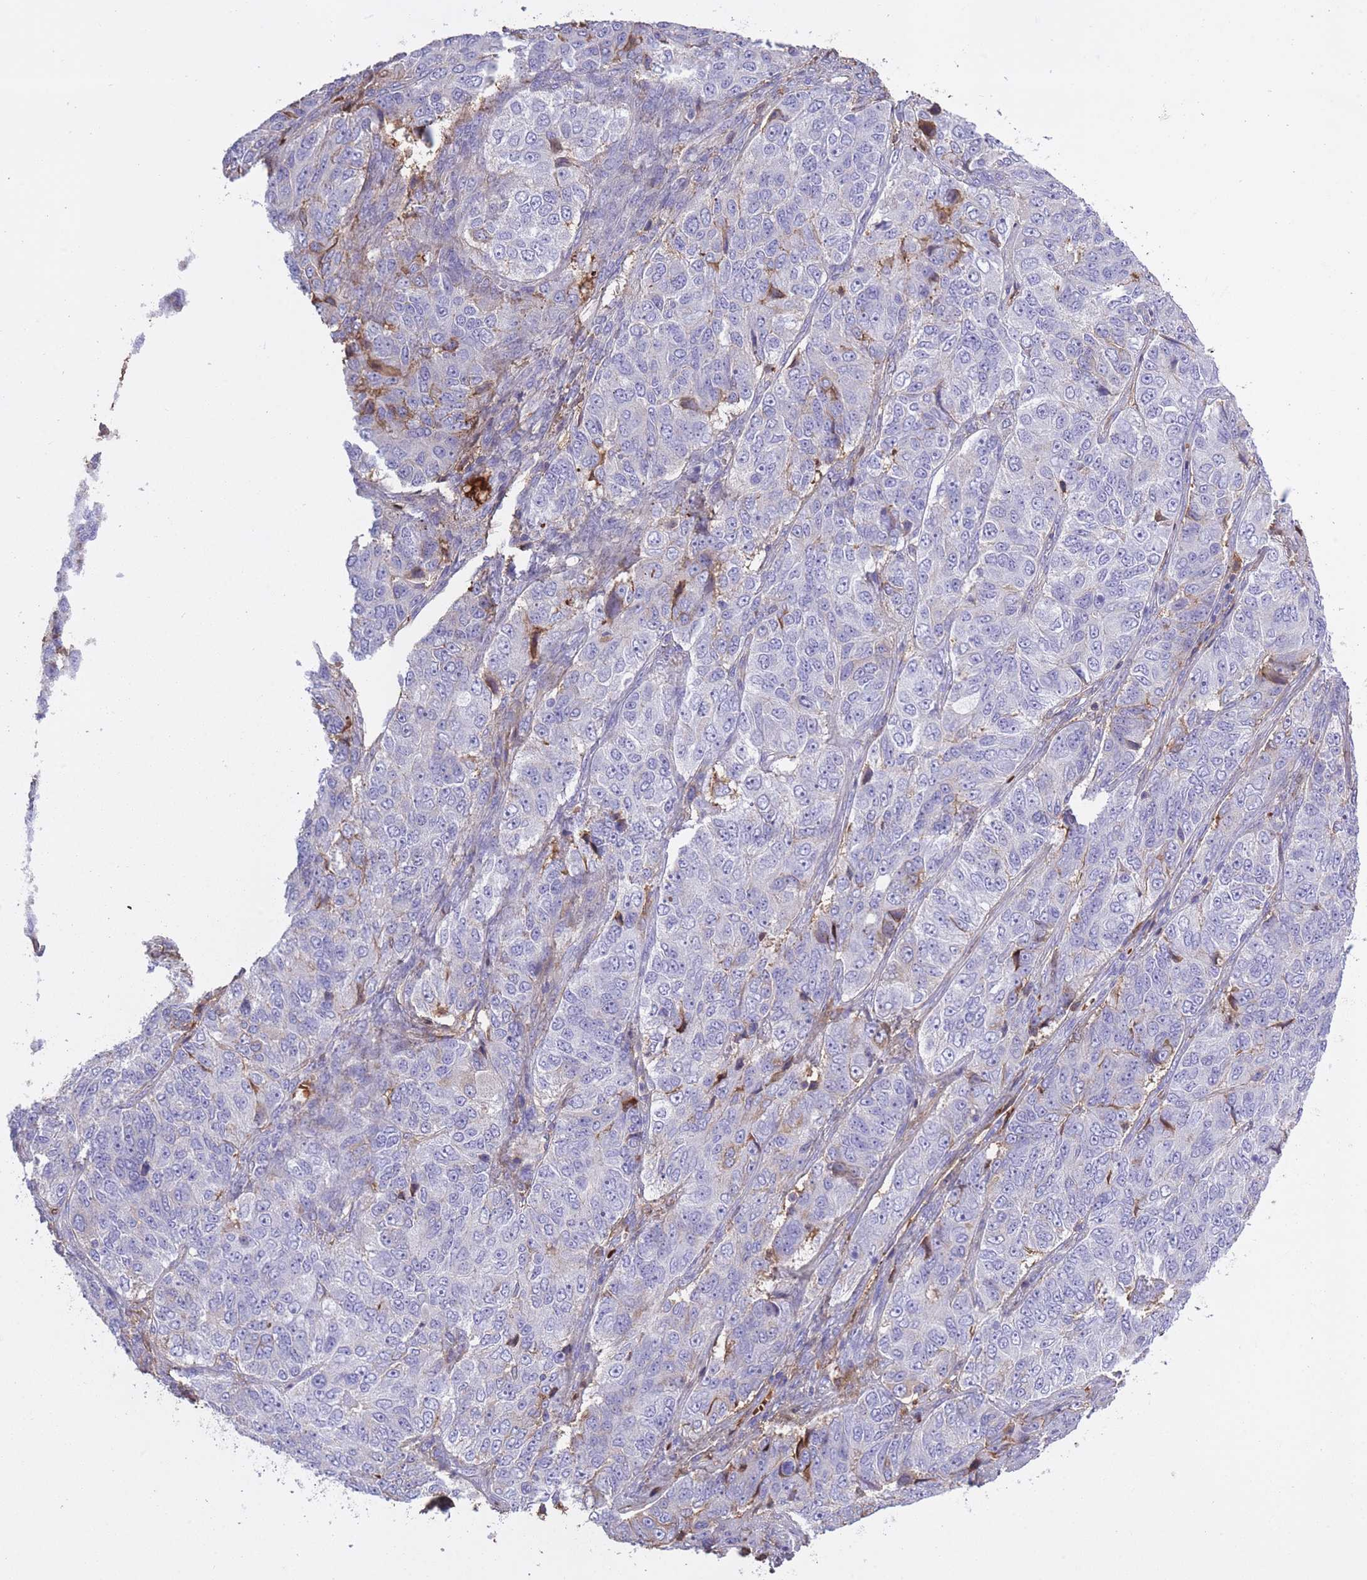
{"staining": {"intensity": "weak", "quantity": "<25%", "location": "cytoplasmic/membranous"}, "tissue": "ovarian cancer", "cell_type": "Tumor cells", "image_type": "cancer", "snomed": [{"axis": "morphology", "description": "Carcinoma, endometroid"}, {"axis": "topography", "description": "Ovary"}], "caption": "The micrograph reveals no significant expression in tumor cells of endometroid carcinoma (ovarian).", "gene": "AP3S2", "patient": {"sex": "female", "age": 51}}